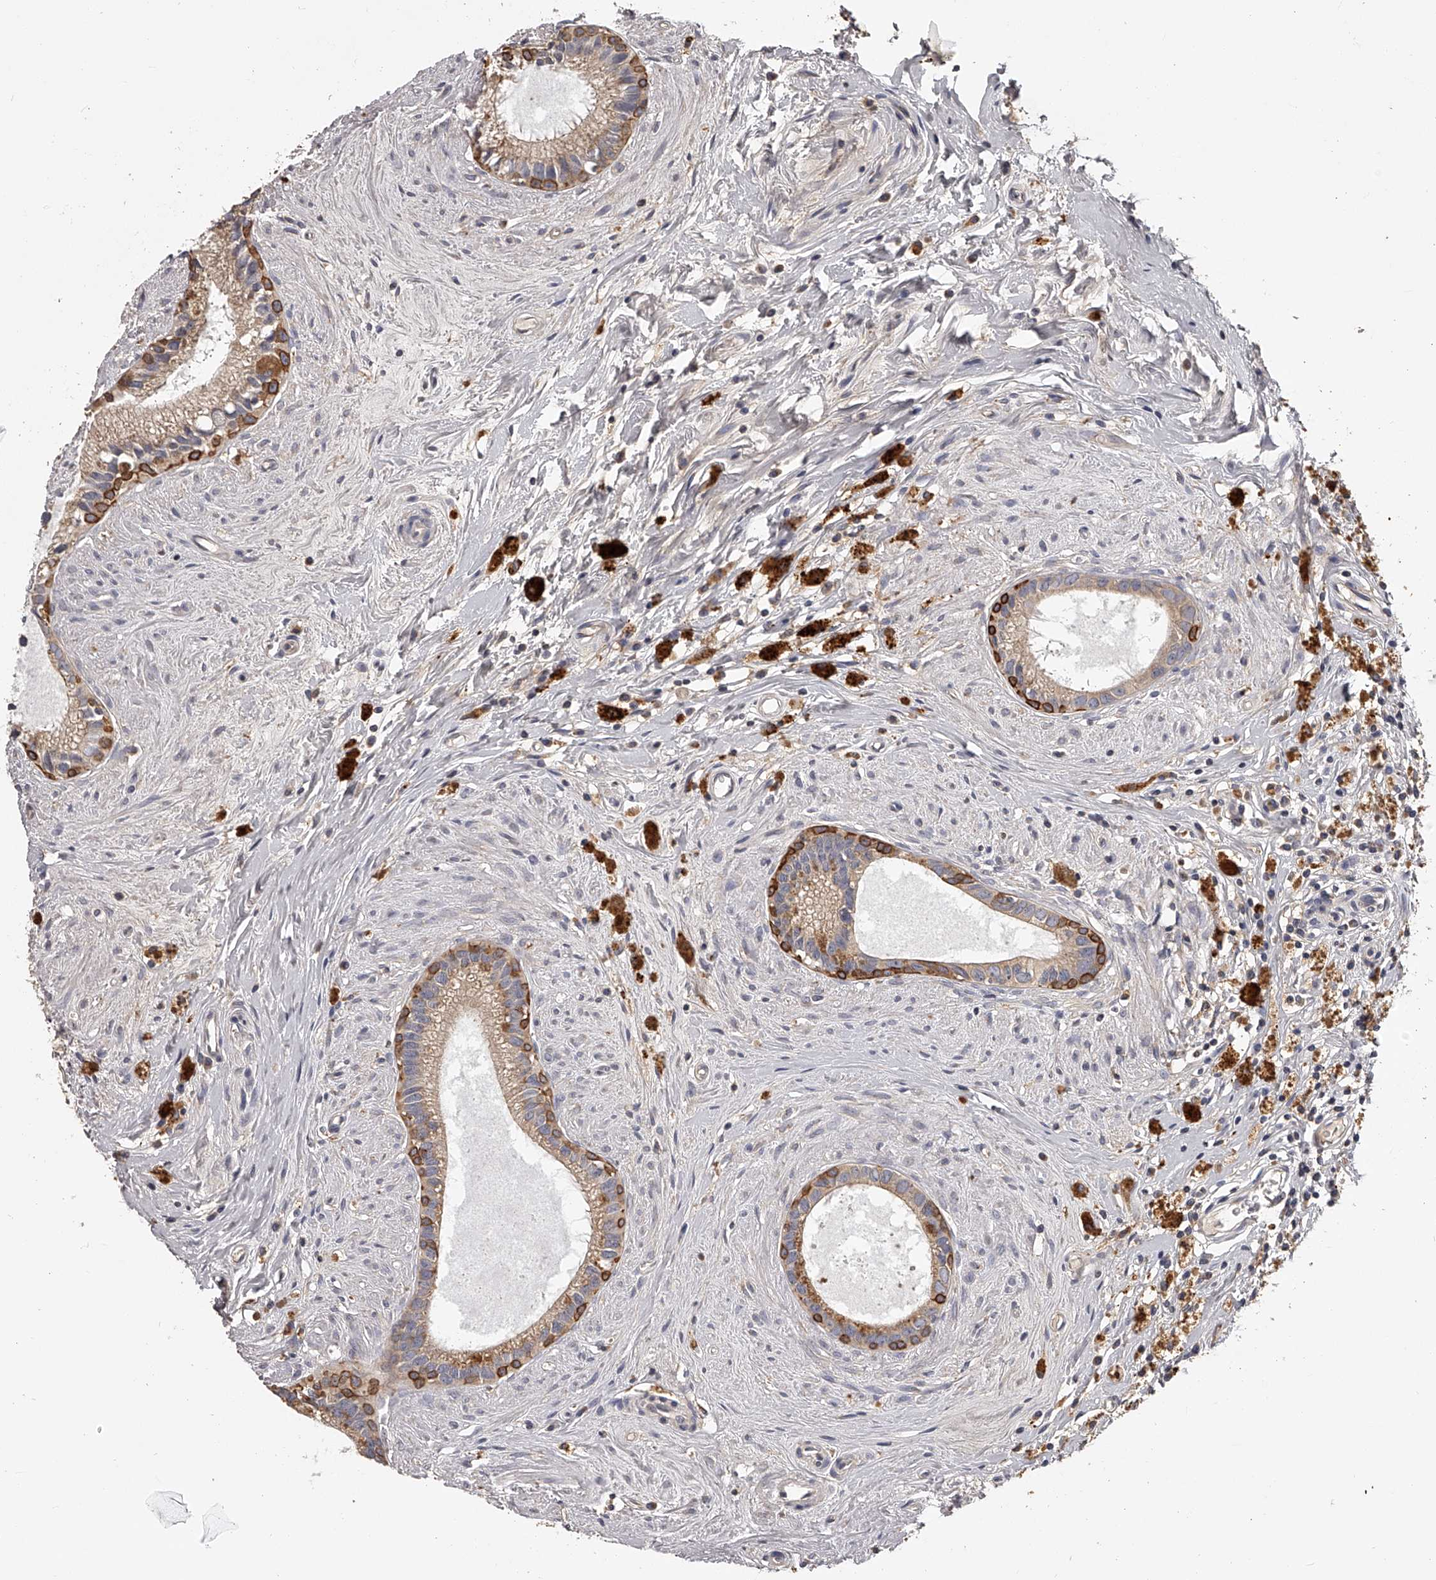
{"staining": {"intensity": "strong", "quantity": "<25%", "location": "cytoplasmic/membranous"}, "tissue": "epididymis", "cell_type": "Glandular cells", "image_type": "normal", "snomed": [{"axis": "morphology", "description": "Normal tissue, NOS"}, {"axis": "topography", "description": "Epididymis"}], "caption": "This photomicrograph exhibits immunohistochemistry staining of unremarkable human epididymis, with medium strong cytoplasmic/membranous expression in about <25% of glandular cells.", "gene": "TNN", "patient": {"sex": "male", "age": 80}}